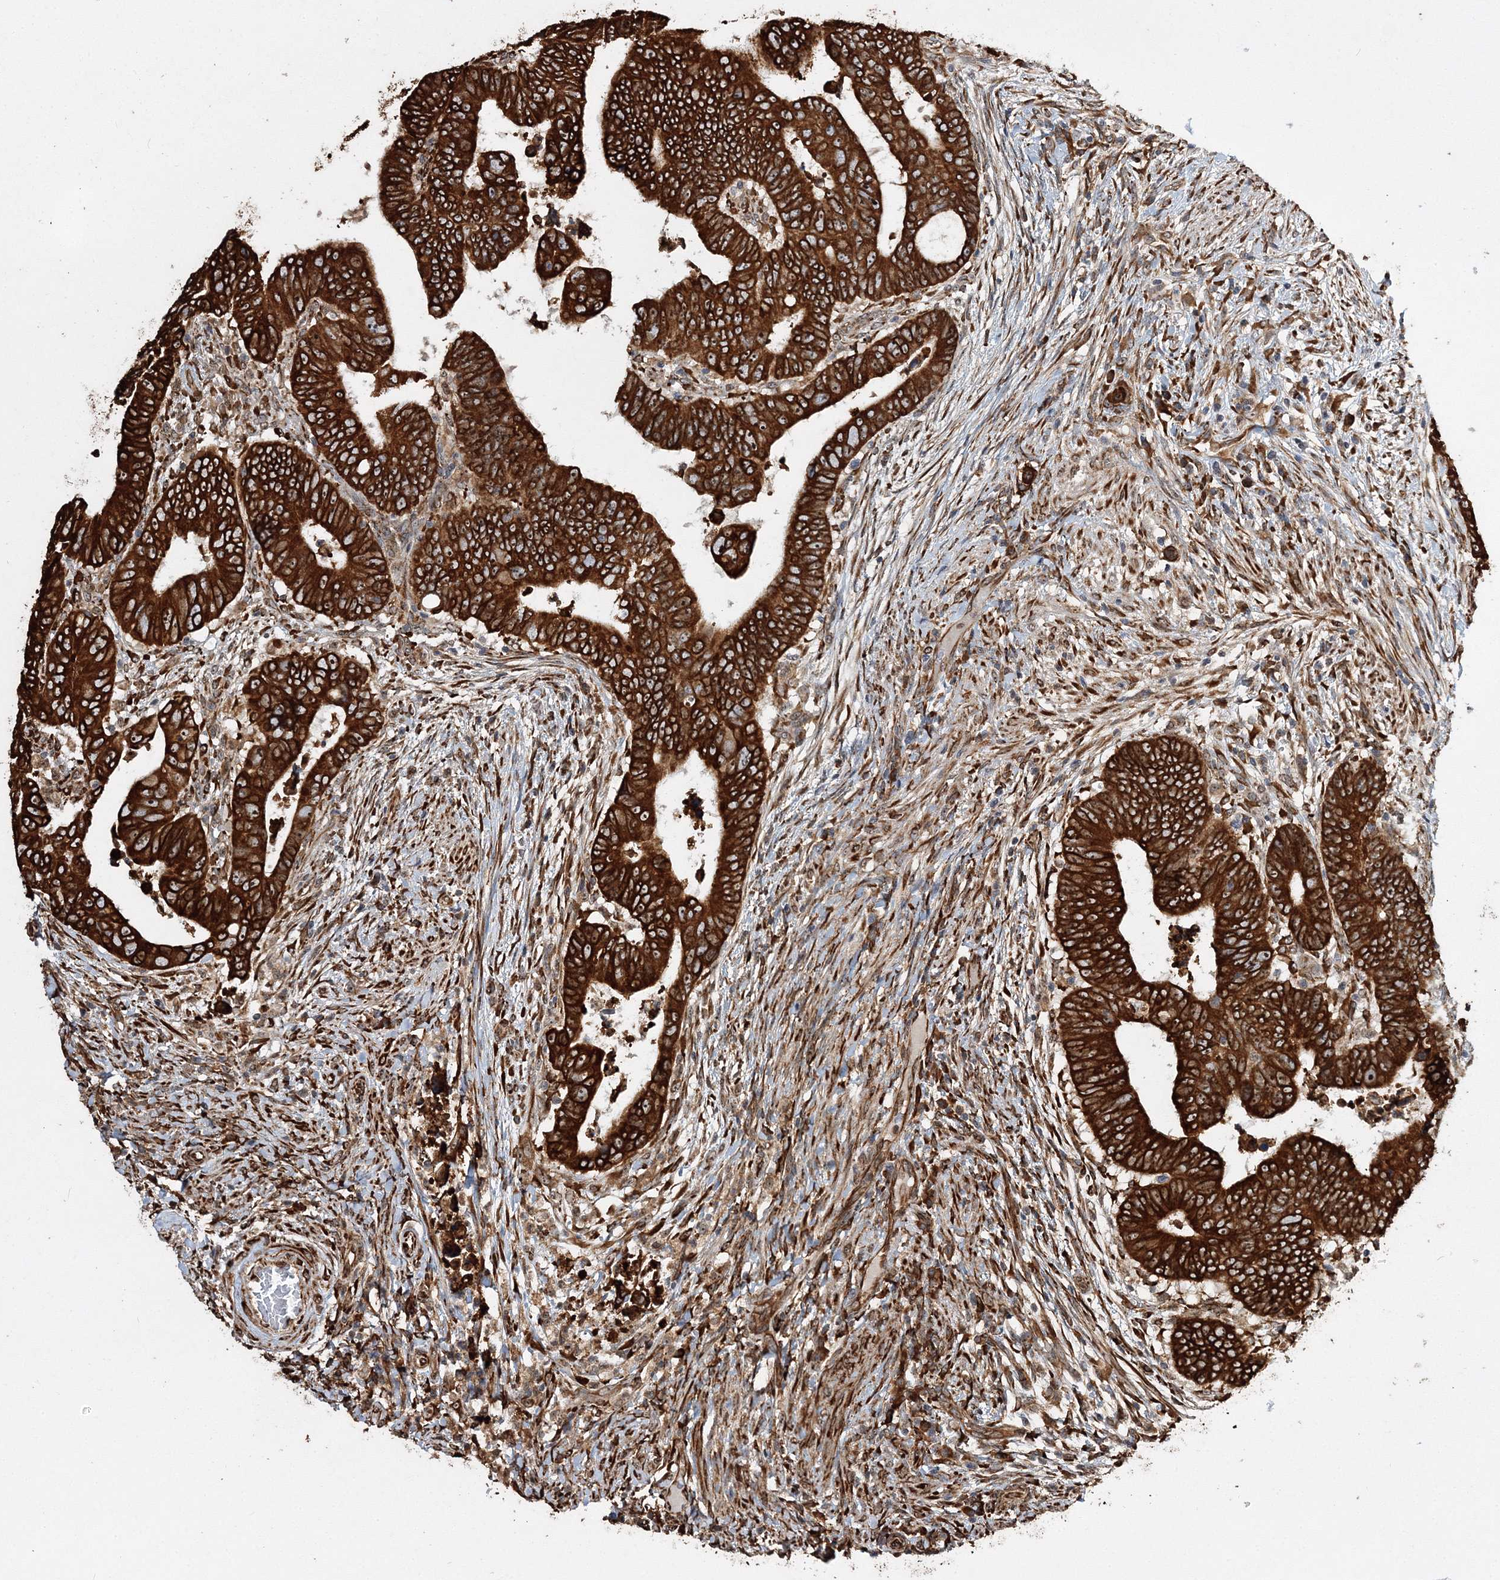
{"staining": {"intensity": "strong", "quantity": ">75%", "location": "cytoplasmic/membranous"}, "tissue": "colorectal cancer", "cell_type": "Tumor cells", "image_type": "cancer", "snomed": [{"axis": "morphology", "description": "Normal tissue, NOS"}, {"axis": "morphology", "description": "Adenocarcinoma, NOS"}, {"axis": "topography", "description": "Rectum"}], "caption": "Colorectal adenocarcinoma stained with a brown dye reveals strong cytoplasmic/membranous positive positivity in about >75% of tumor cells.", "gene": "SCRN3", "patient": {"sex": "female", "age": 65}}